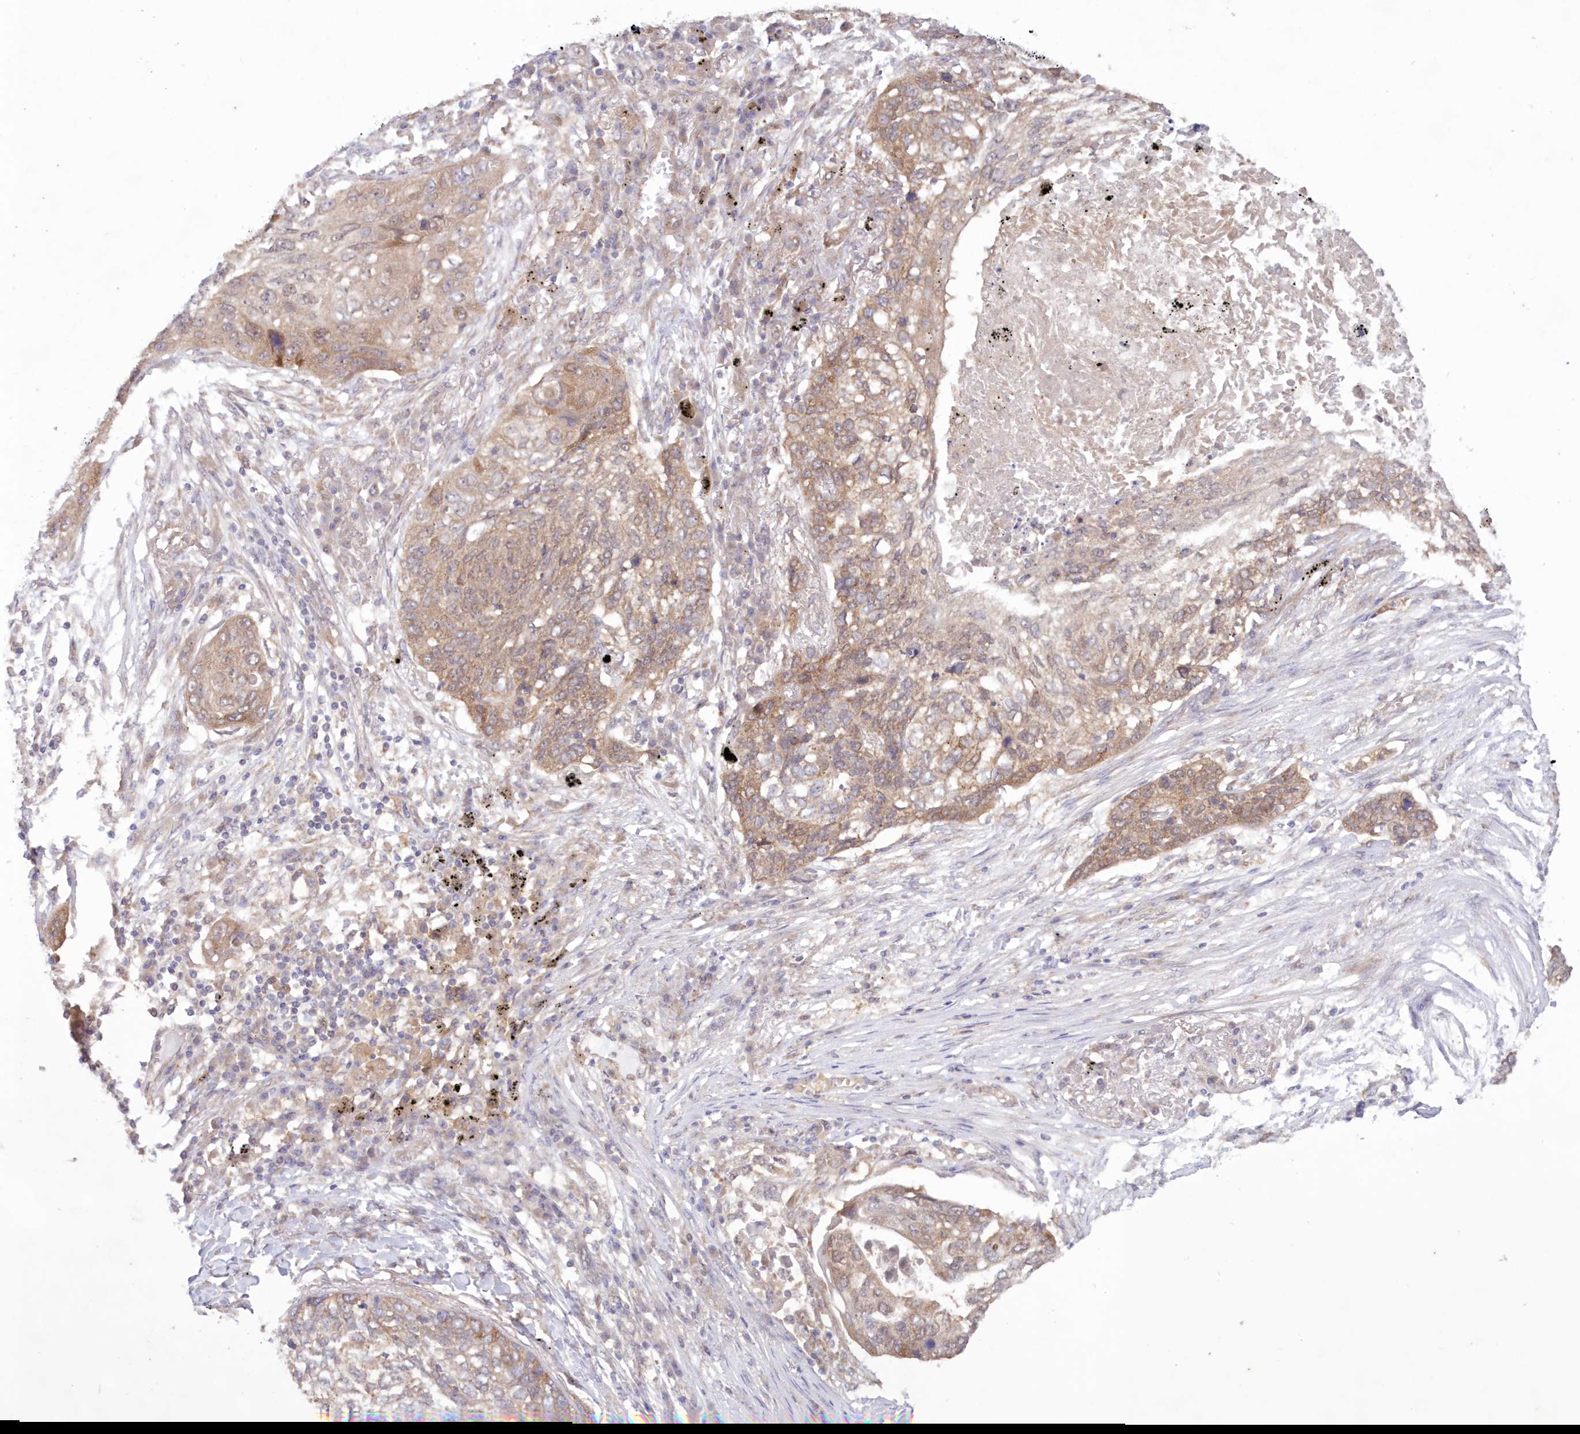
{"staining": {"intensity": "moderate", "quantity": "25%-75%", "location": "cytoplasmic/membranous"}, "tissue": "lung cancer", "cell_type": "Tumor cells", "image_type": "cancer", "snomed": [{"axis": "morphology", "description": "Squamous cell carcinoma, NOS"}, {"axis": "topography", "description": "Lung"}], "caption": "Immunohistochemistry of human lung cancer exhibits medium levels of moderate cytoplasmic/membranous positivity in approximately 25%-75% of tumor cells.", "gene": "RNPEP", "patient": {"sex": "female", "age": 63}}